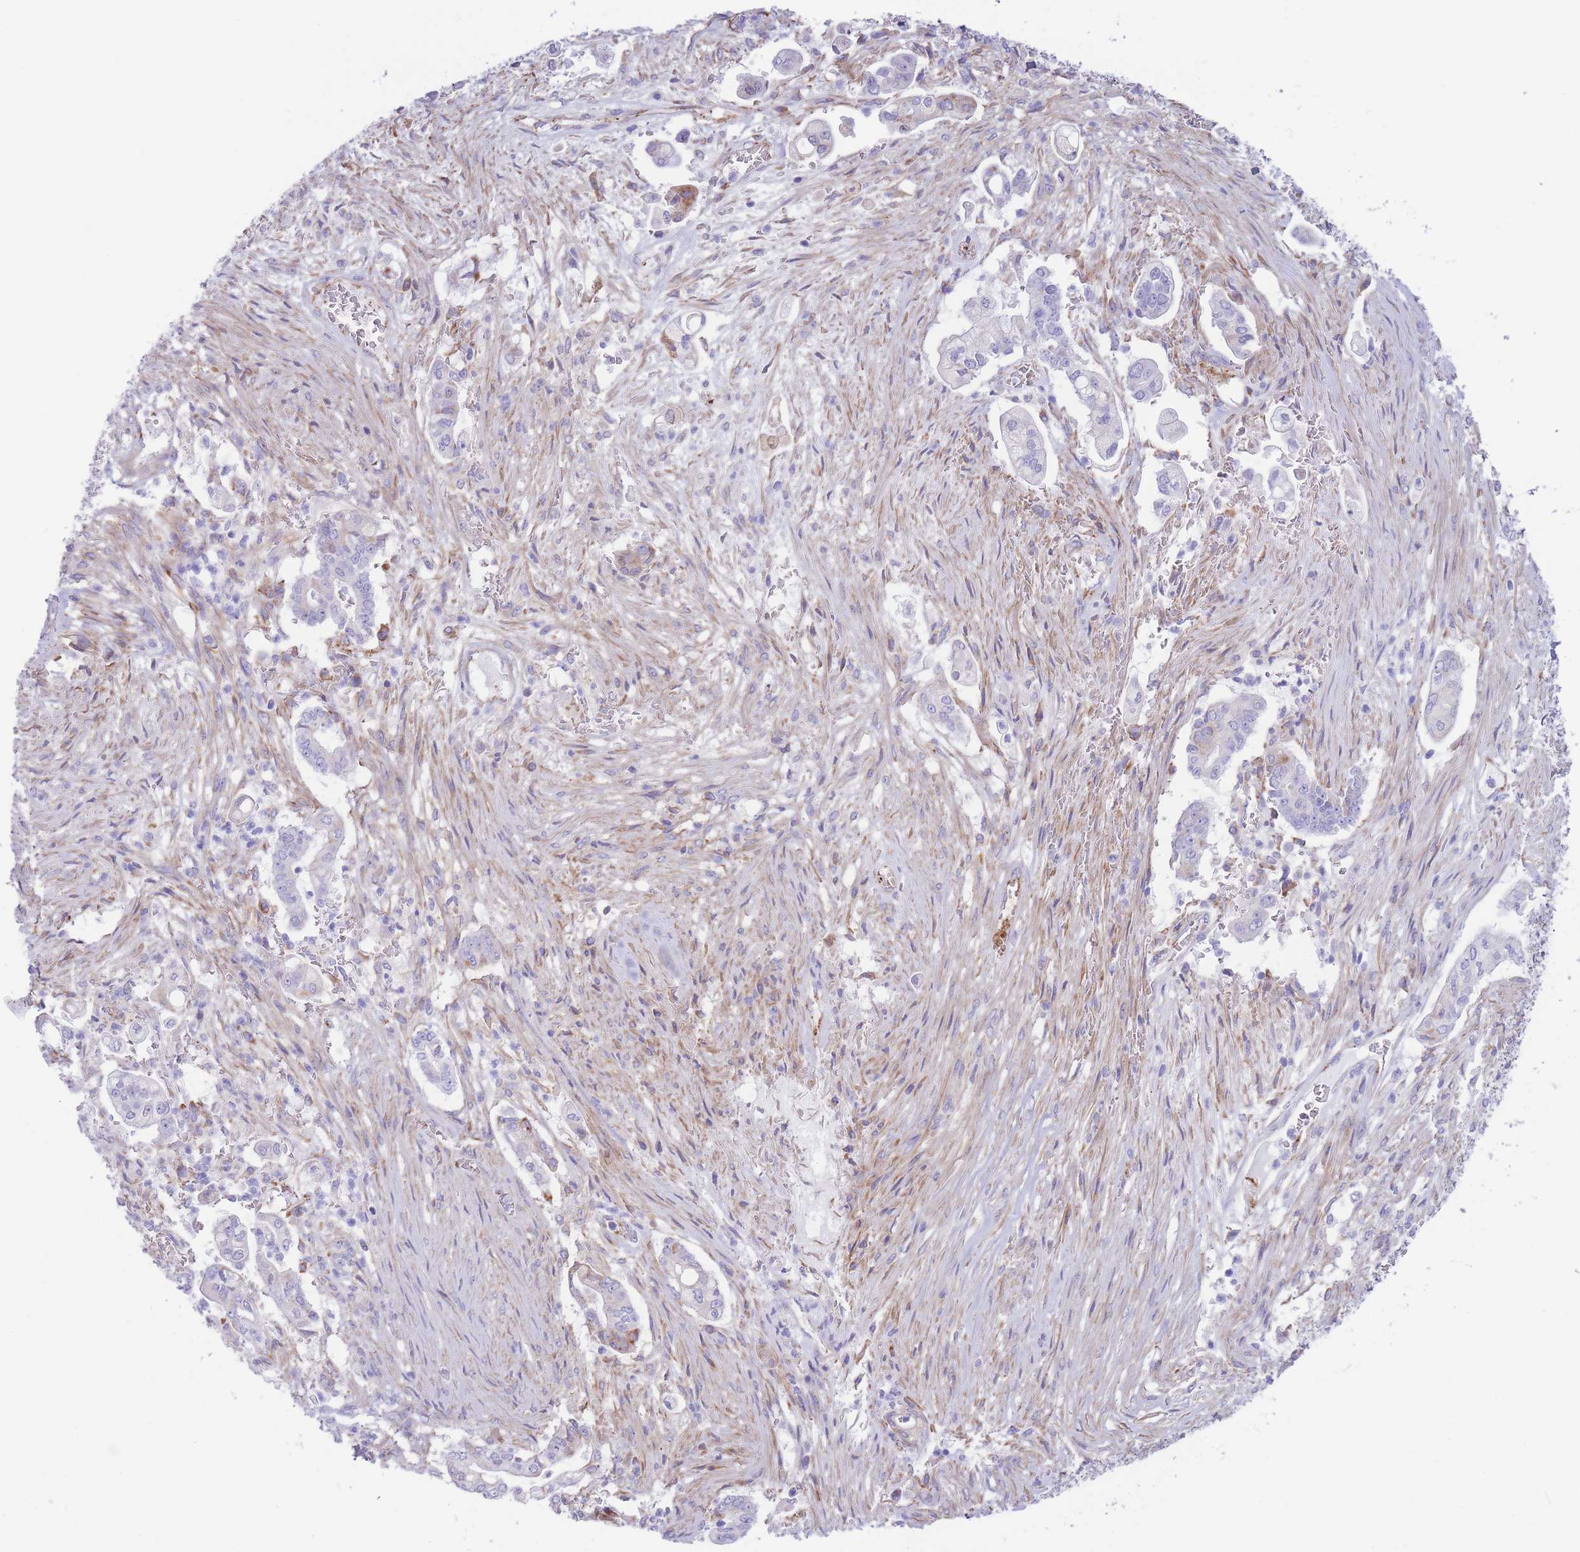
{"staining": {"intensity": "negative", "quantity": "none", "location": "none"}, "tissue": "pancreatic cancer", "cell_type": "Tumor cells", "image_type": "cancer", "snomed": [{"axis": "morphology", "description": "Adenocarcinoma, NOS"}, {"axis": "topography", "description": "Pancreas"}], "caption": "Photomicrograph shows no significant protein staining in tumor cells of pancreatic adenocarcinoma.", "gene": "DET1", "patient": {"sex": "female", "age": 69}}